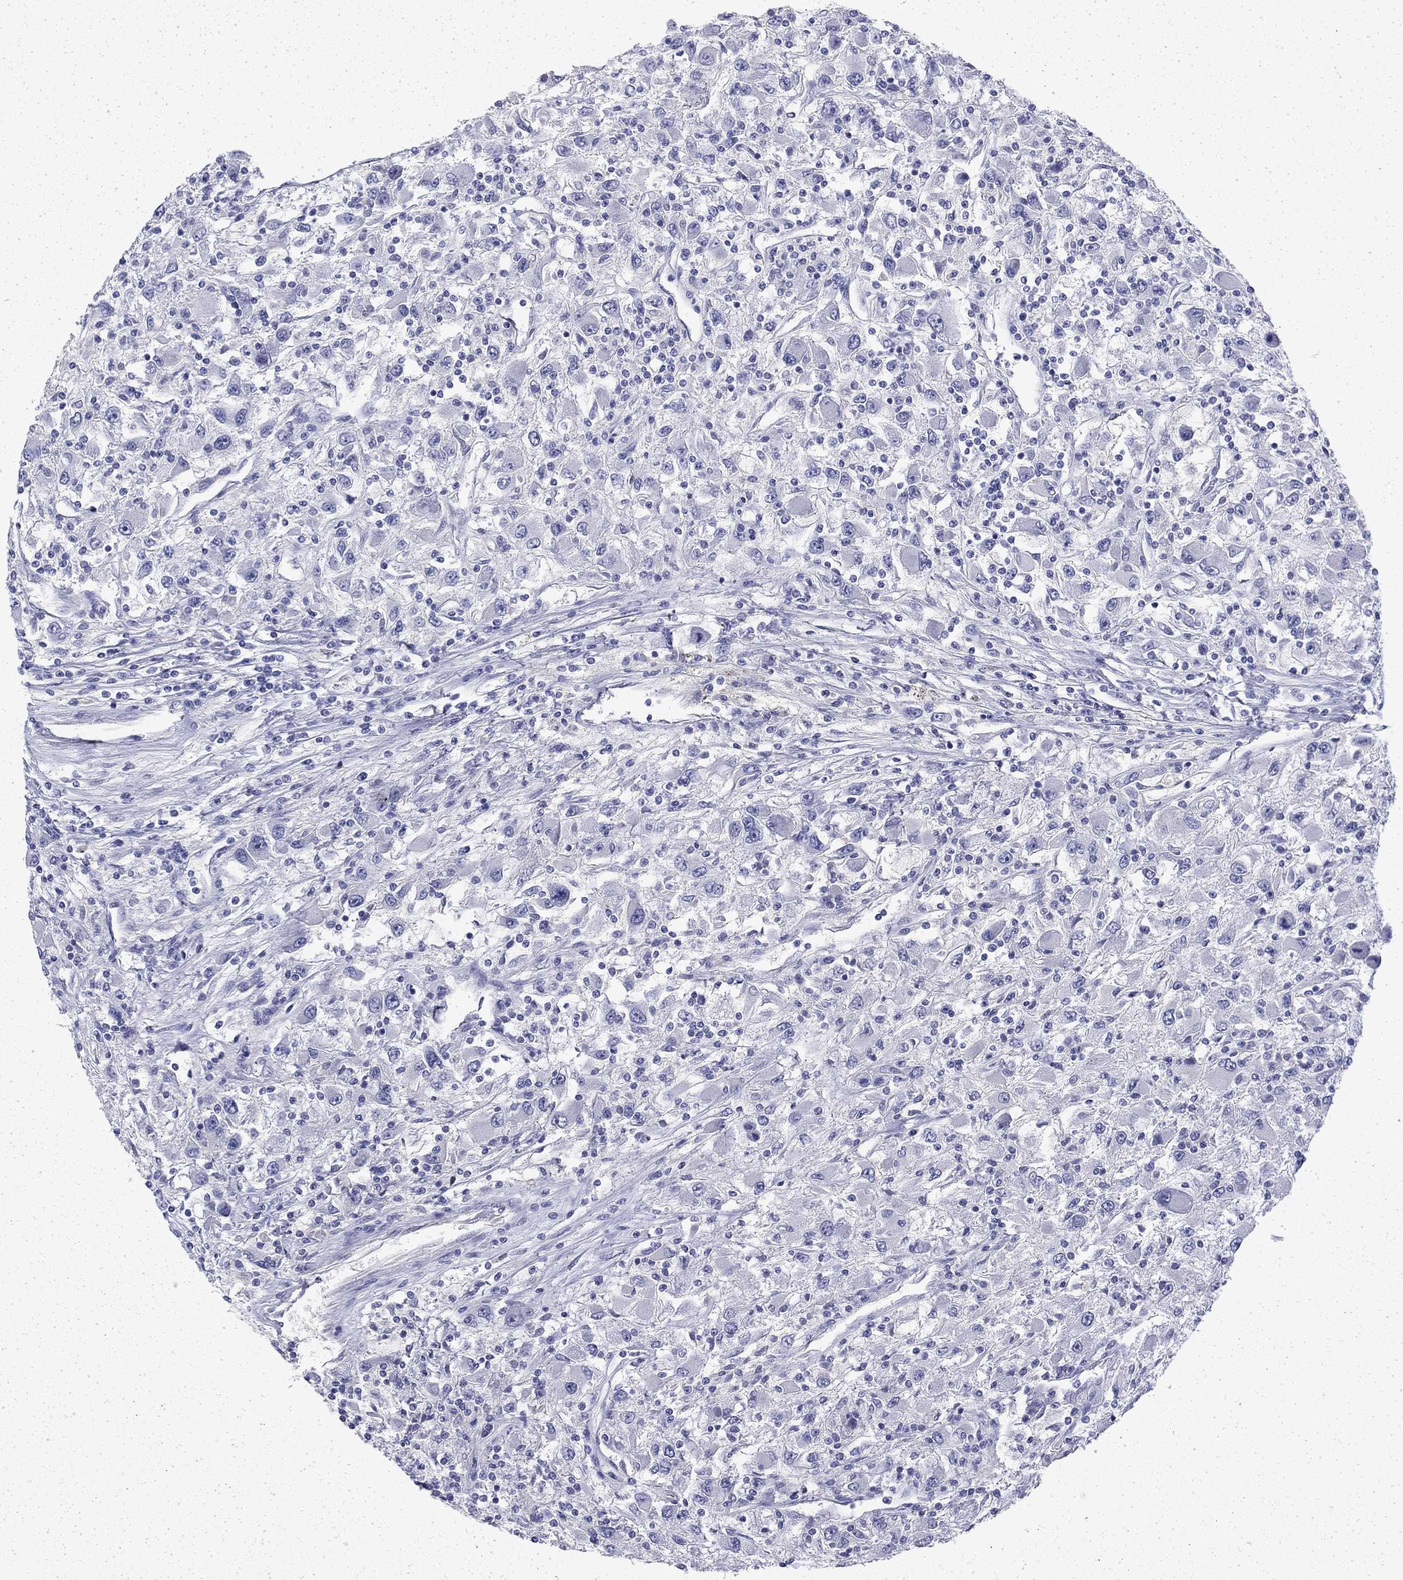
{"staining": {"intensity": "negative", "quantity": "none", "location": "none"}, "tissue": "renal cancer", "cell_type": "Tumor cells", "image_type": "cancer", "snomed": [{"axis": "morphology", "description": "Adenocarcinoma, NOS"}, {"axis": "topography", "description": "Kidney"}], "caption": "This is an immunohistochemistry (IHC) photomicrograph of renal cancer (adenocarcinoma). There is no staining in tumor cells.", "gene": "ENPP6", "patient": {"sex": "female", "age": 67}}